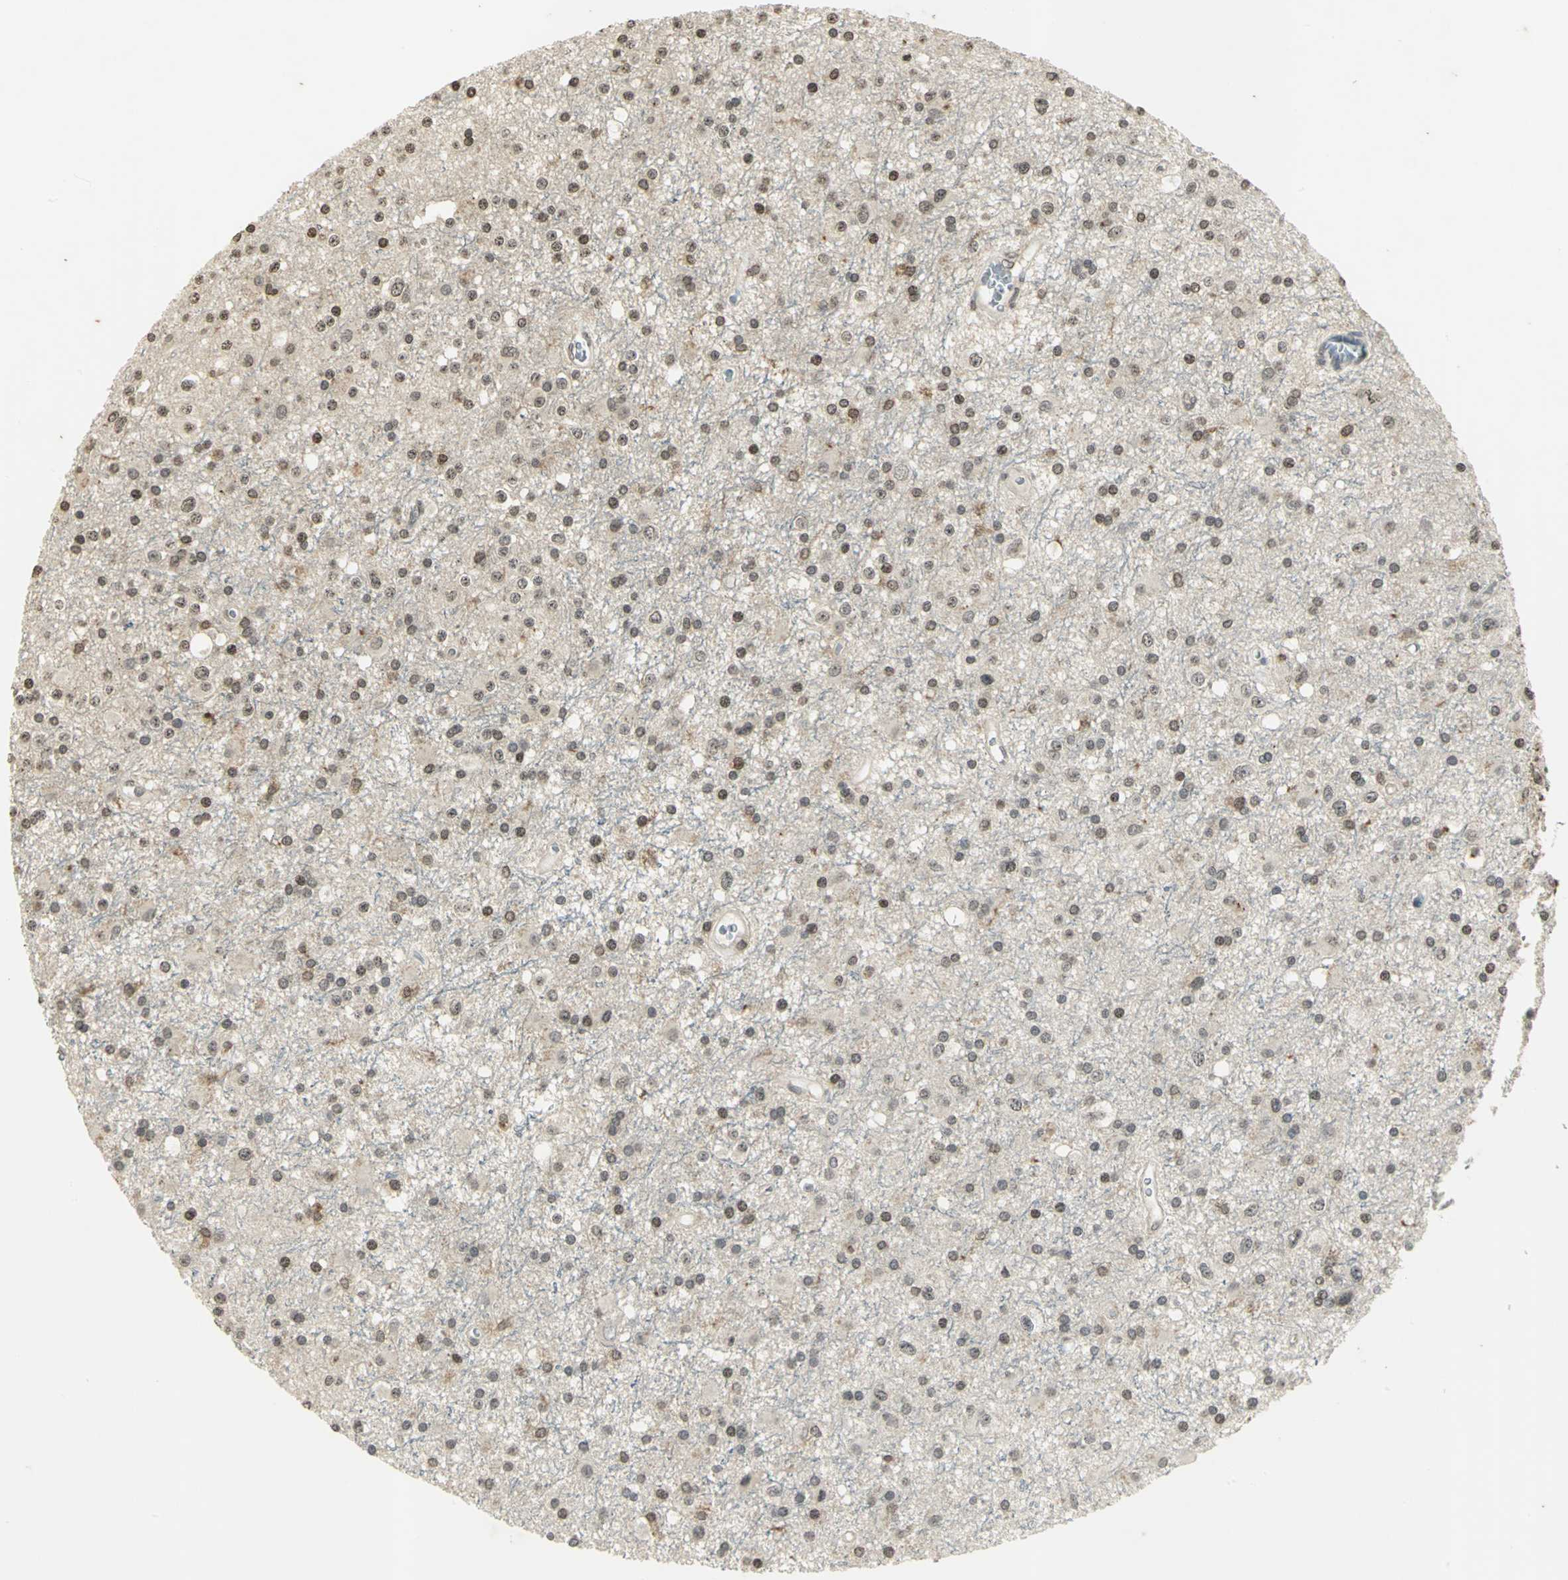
{"staining": {"intensity": "weak", "quantity": "<25%", "location": "cytoplasmic/membranous,nuclear"}, "tissue": "glioma", "cell_type": "Tumor cells", "image_type": "cancer", "snomed": [{"axis": "morphology", "description": "Glioma, malignant, Low grade"}, {"axis": "topography", "description": "Brain"}], "caption": "An immunohistochemistry photomicrograph of glioma is shown. There is no staining in tumor cells of glioma.", "gene": "IL16", "patient": {"sex": "male", "age": 58}}